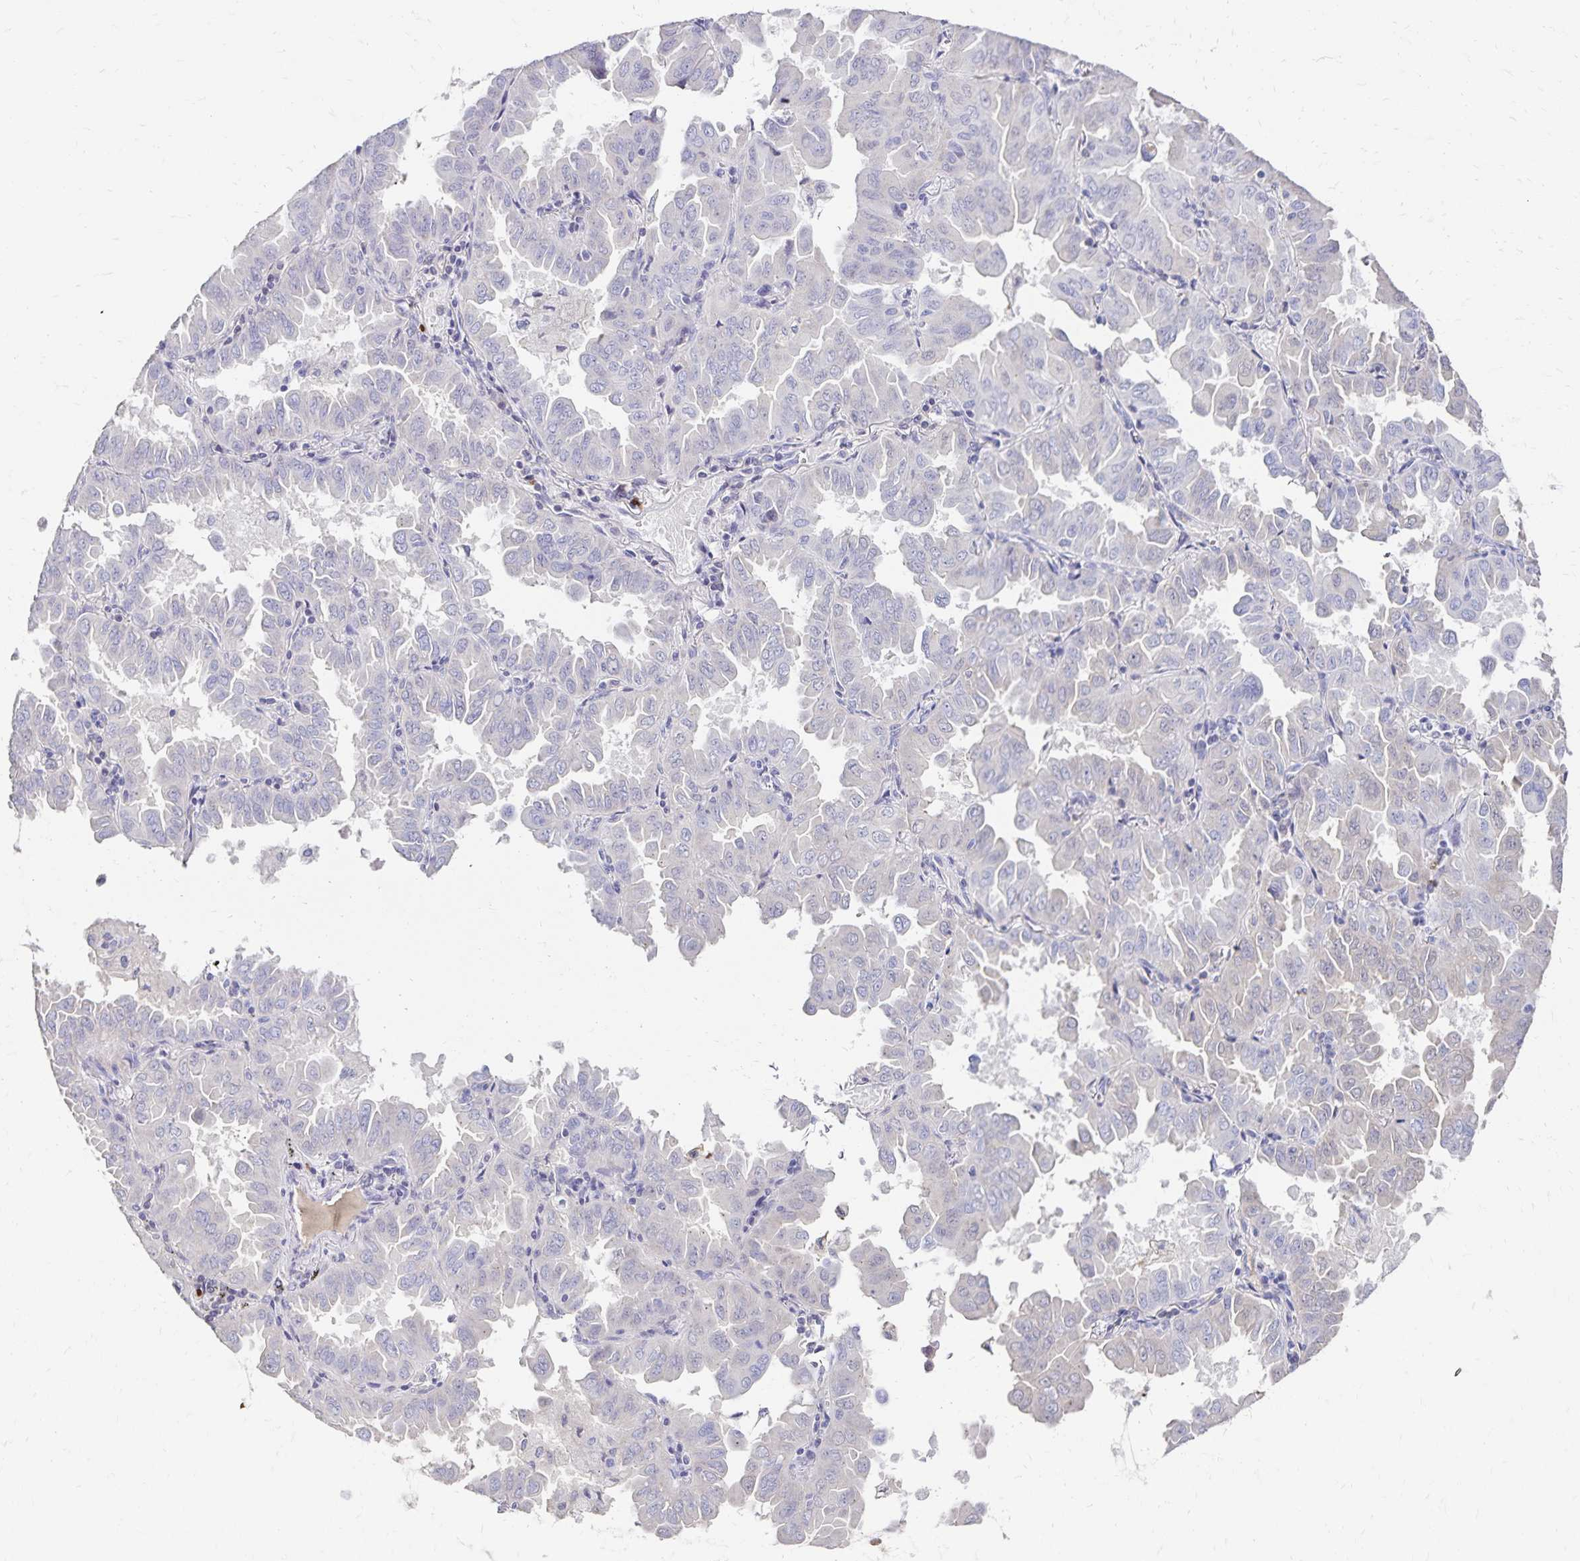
{"staining": {"intensity": "negative", "quantity": "none", "location": "none"}, "tissue": "lung cancer", "cell_type": "Tumor cells", "image_type": "cancer", "snomed": [{"axis": "morphology", "description": "Adenocarcinoma, NOS"}, {"axis": "topography", "description": "Lung"}], "caption": "Adenocarcinoma (lung) was stained to show a protein in brown. There is no significant staining in tumor cells.", "gene": "PAX5", "patient": {"sex": "male", "age": 64}}